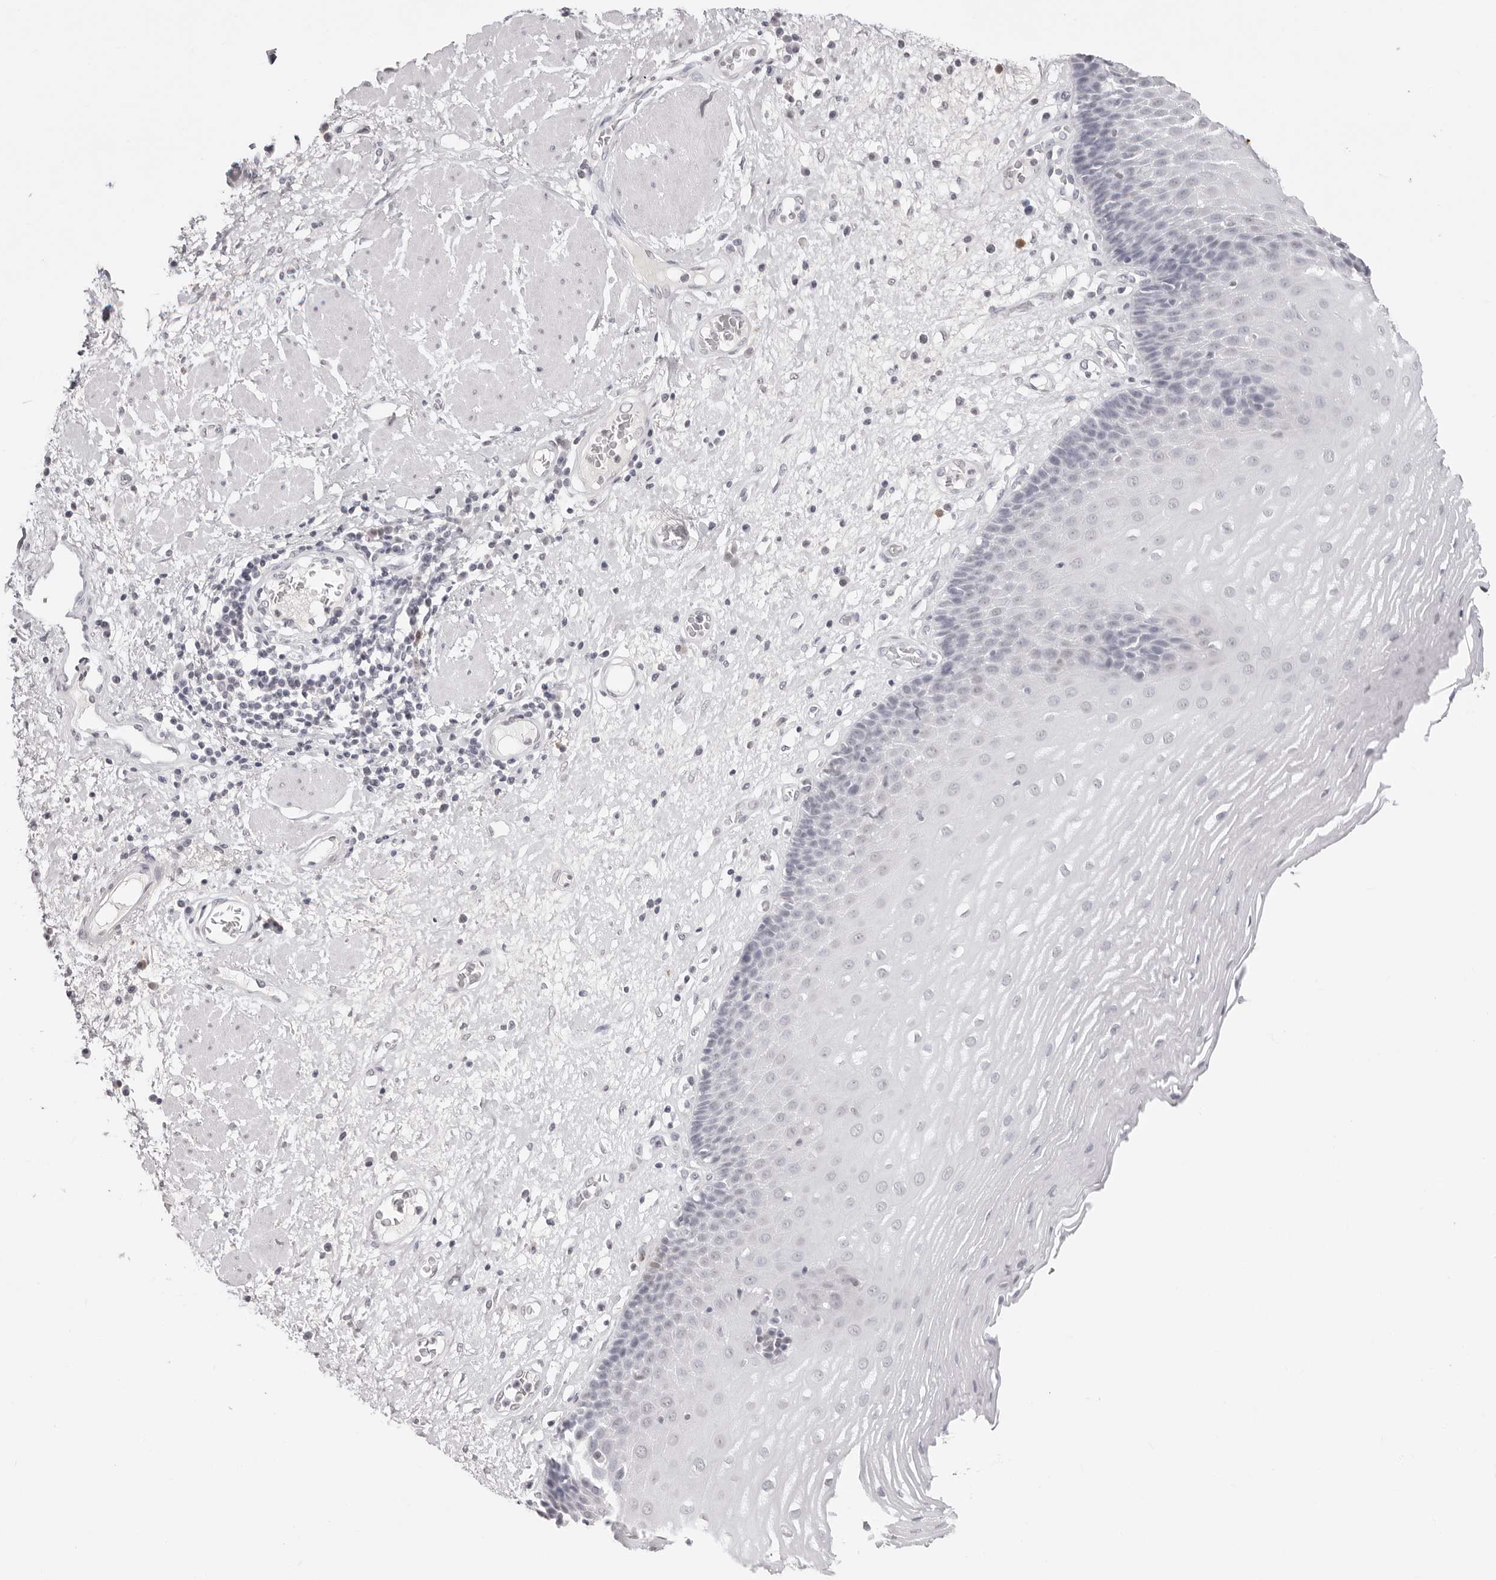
{"staining": {"intensity": "negative", "quantity": "none", "location": "none"}, "tissue": "esophagus", "cell_type": "Squamous epithelial cells", "image_type": "normal", "snomed": [{"axis": "morphology", "description": "Normal tissue, NOS"}, {"axis": "morphology", "description": "Adenocarcinoma, NOS"}, {"axis": "topography", "description": "Esophagus"}], "caption": "This image is of normal esophagus stained with IHC to label a protein in brown with the nuclei are counter-stained blue. There is no expression in squamous epithelial cells. (IHC, brightfield microscopy, high magnification).", "gene": "CST5", "patient": {"sex": "male", "age": 62}}